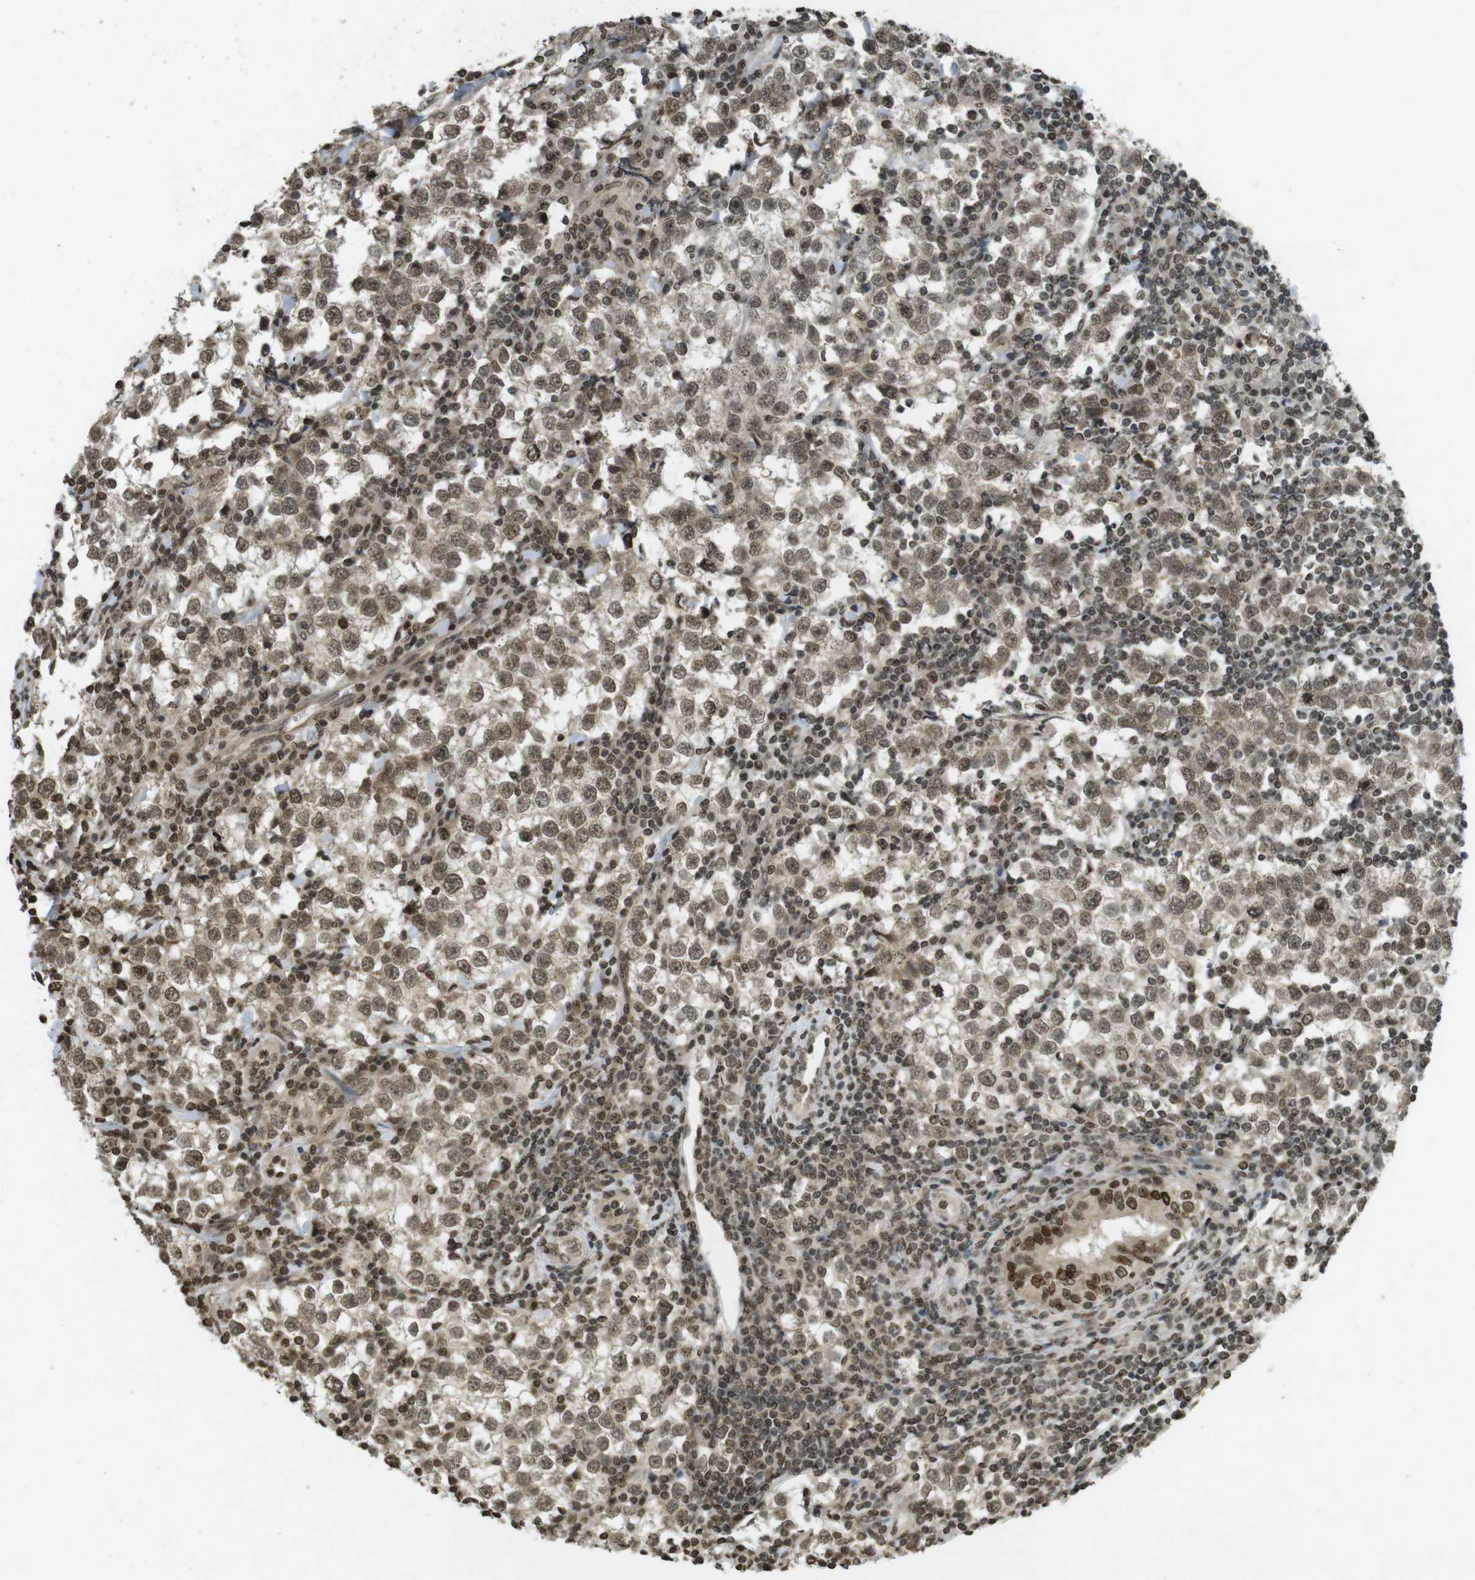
{"staining": {"intensity": "moderate", "quantity": ">75%", "location": "nuclear"}, "tissue": "testis cancer", "cell_type": "Tumor cells", "image_type": "cancer", "snomed": [{"axis": "morphology", "description": "Seminoma, NOS"}, {"axis": "morphology", "description": "Carcinoma, Embryonal, NOS"}, {"axis": "topography", "description": "Testis"}], "caption": "Immunohistochemistry (IHC) (DAB (3,3'-diaminobenzidine)) staining of human seminoma (testis) shows moderate nuclear protein expression in about >75% of tumor cells.", "gene": "ORC4", "patient": {"sex": "male", "age": 36}}